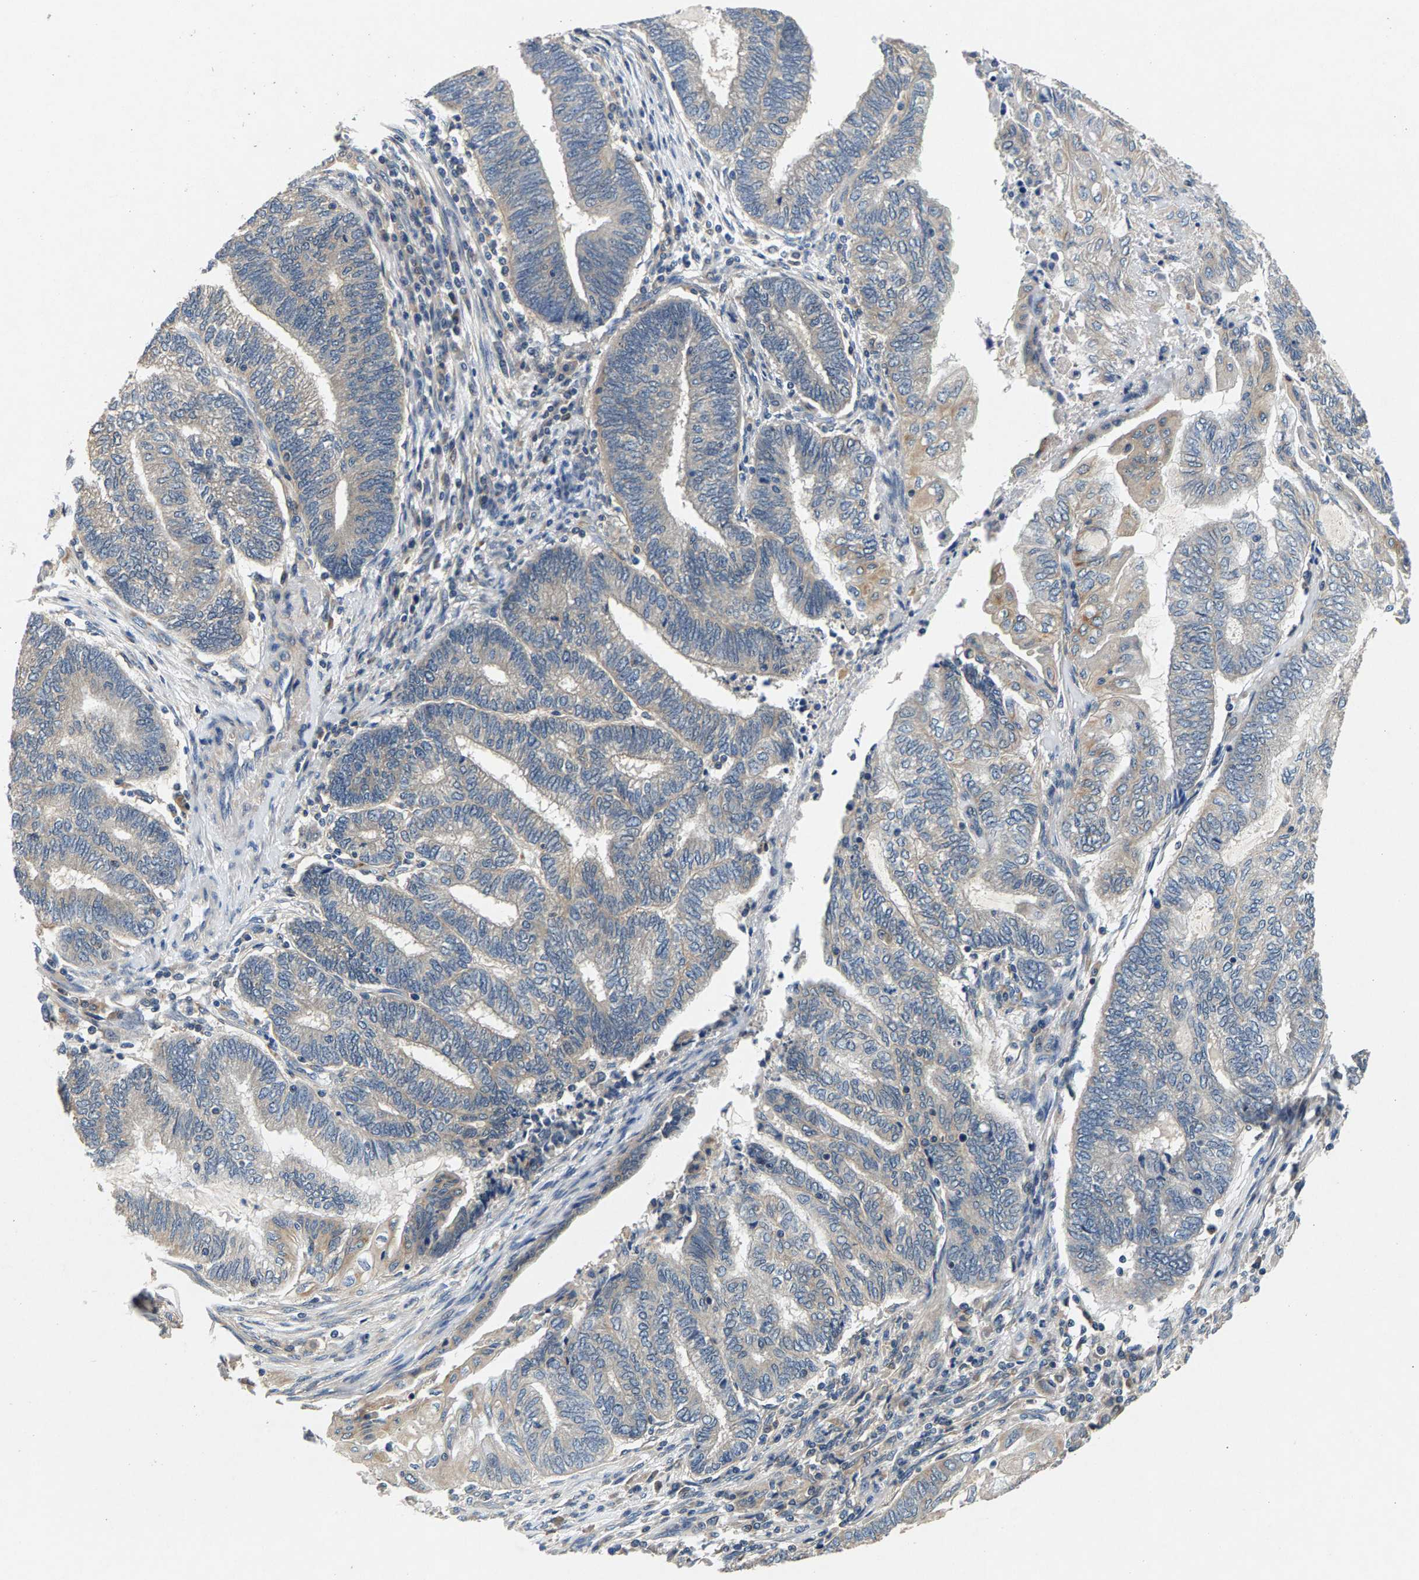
{"staining": {"intensity": "weak", "quantity": "<25%", "location": "cytoplasmic/membranous"}, "tissue": "endometrial cancer", "cell_type": "Tumor cells", "image_type": "cancer", "snomed": [{"axis": "morphology", "description": "Adenocarcinoma, NOS"}, {"axis": "topography", "description": "Uterus"}, {"axis": "topography", "description": "Endometrium"}], "caption": "Human endometrial cancer stained for a protein using IHC exhibits no expression in tumor cells.", "gene": "NT5C", "patient": {"sex": "female", "age": 70}}